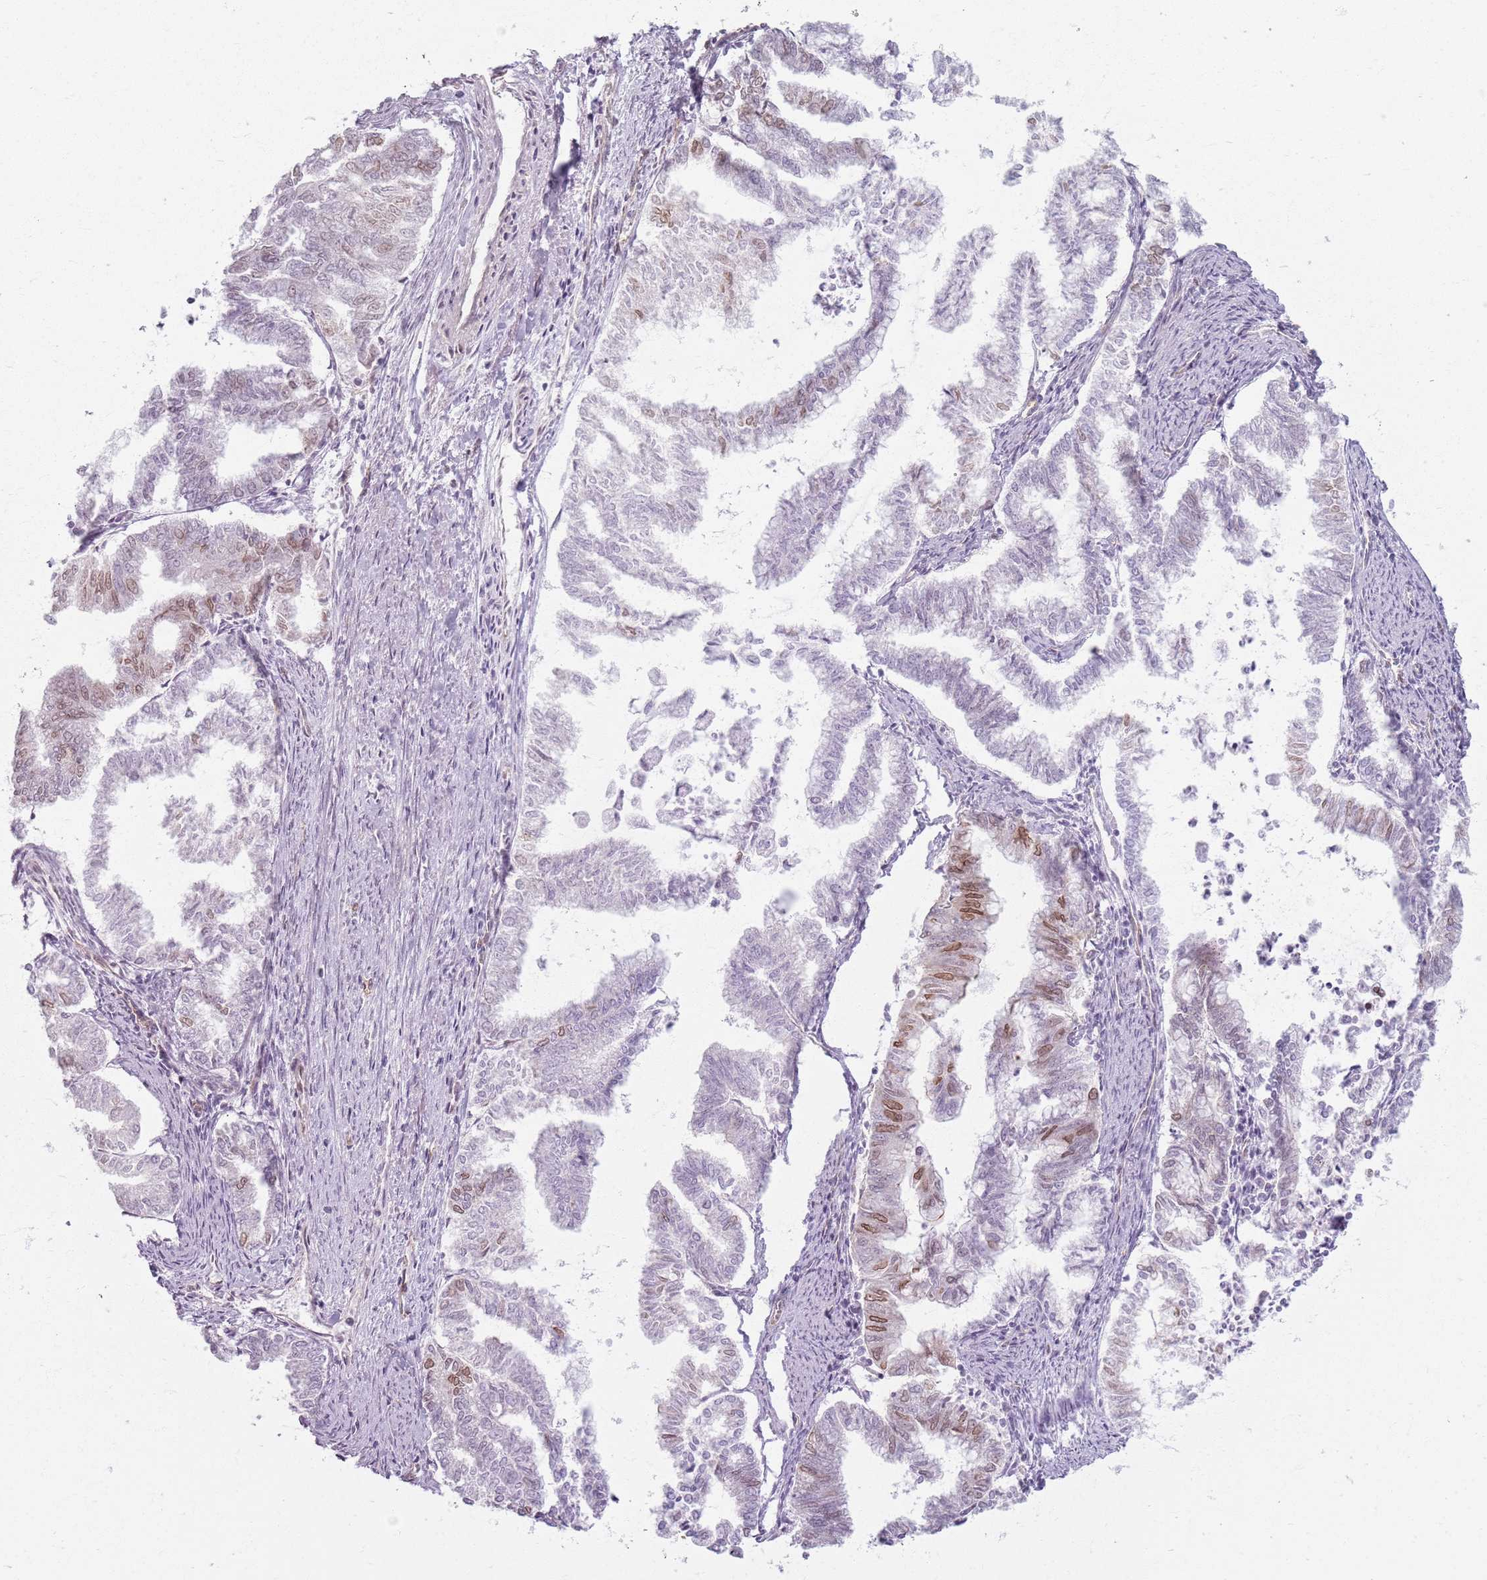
{"staining": {"intensity": "moderate", "quantity": "<25%", "location": "nuclear"}, "tissue": "endometrial cancer", "cell_type": "Tumor cells", "image_type": "cancer", "snomed": [{"axis": "morphology", "description": "Adenocarcinoma, NOS"}, {"axis": "topography", "description": "Endometrium"}], "caption": "Endometrial adenocarcinoma stained with DAB IHC demonstrates low levels of moderate nuclear expression in approximately <25% of tumor cells.", "gene": "KCNA5", "patient": {"sex": "female", "age": 79}}